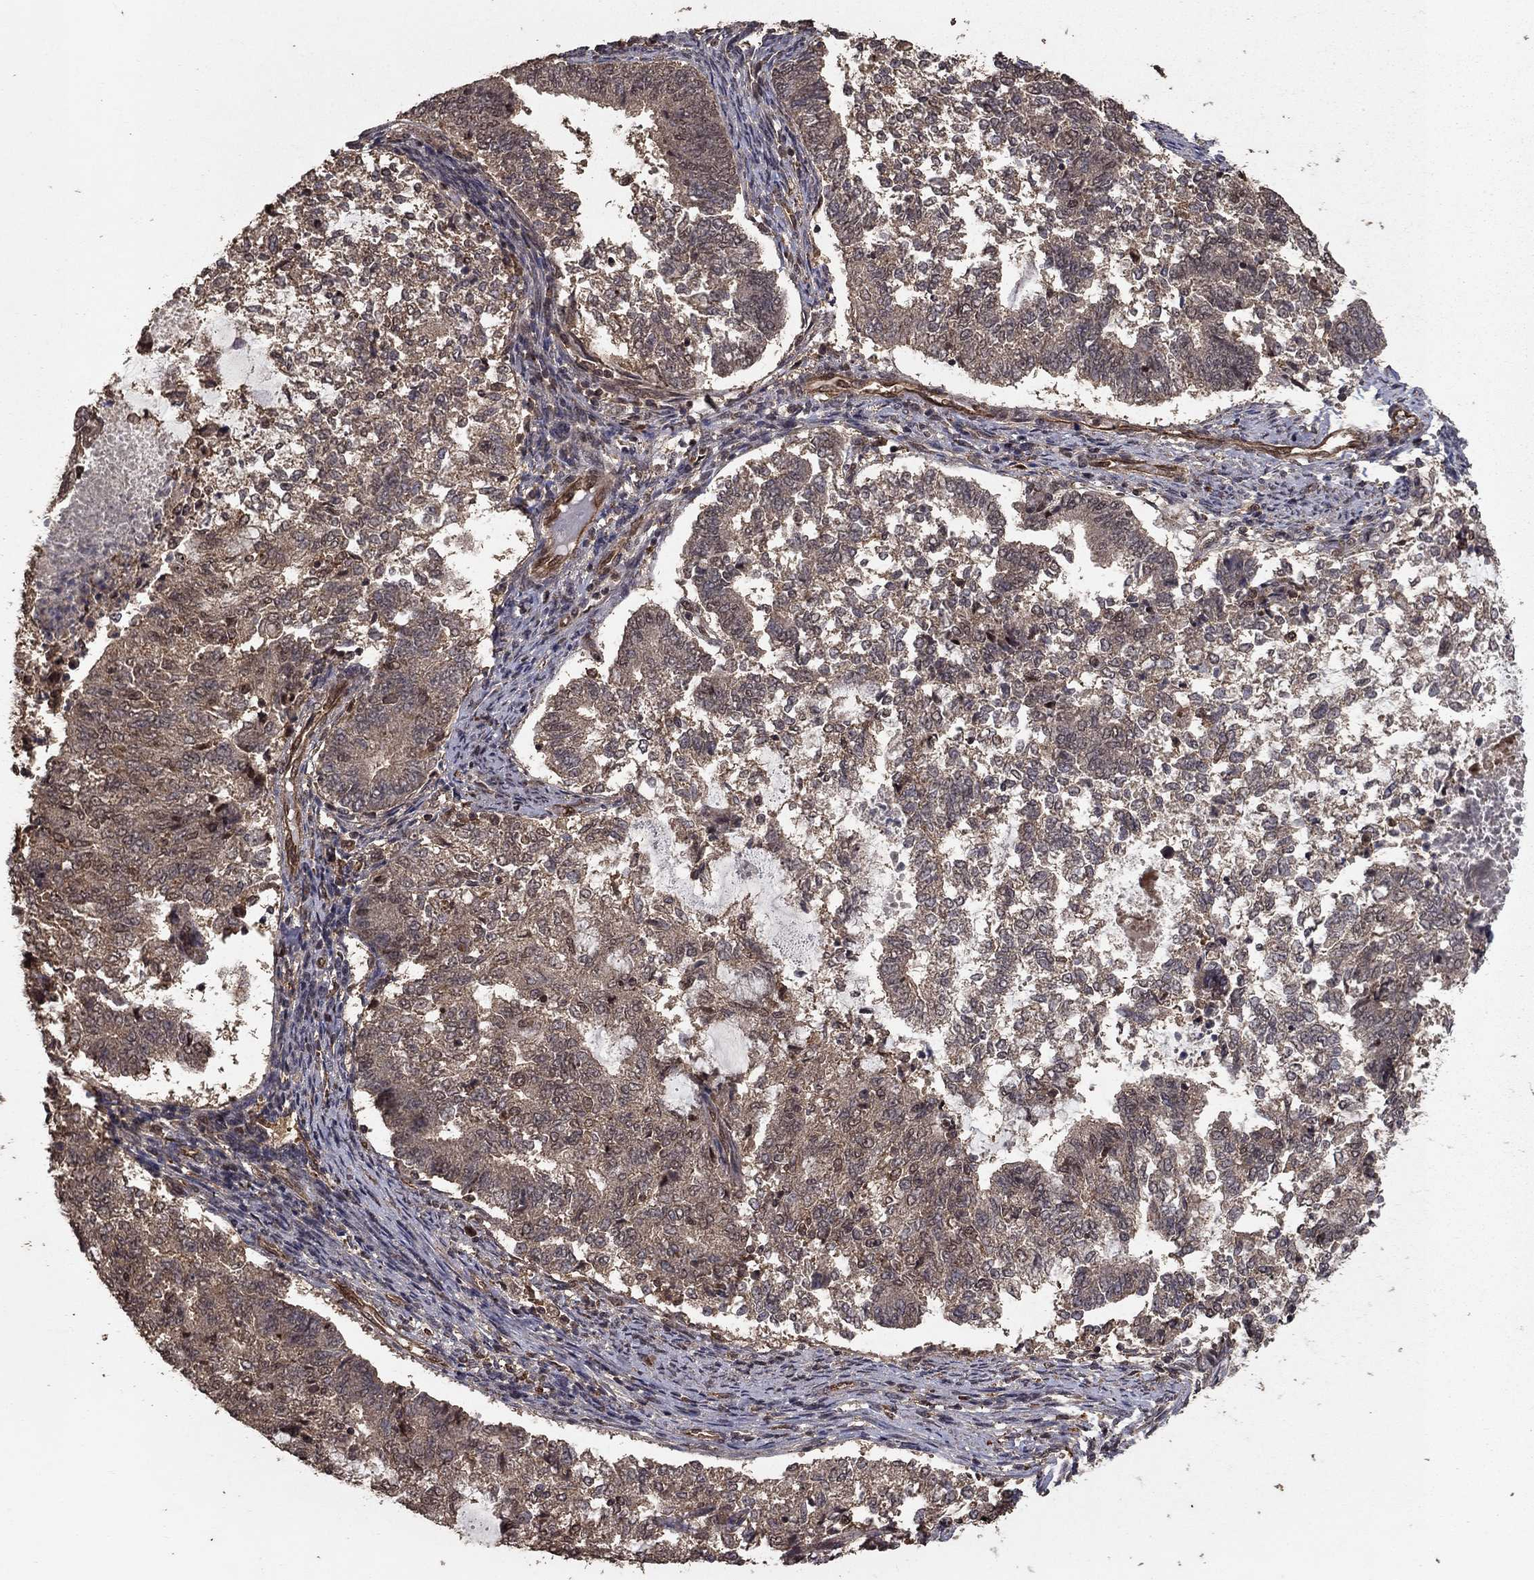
{"staining": {"intensity": "weak", "quantity": "25%-75%", "location": "cytoplasmic/membranous"}, "tissue": "endometrial cancer", "cell_type": "Tumor cells", "image_type": "cancer", "snomed": [{"axis": "morphology", "description": "Adenocarcinoma, NOS"}, {"axis": "topography", "description": "Endometrium"}], "caption": "DAB immunohistochemical staining of endometrial cancer reveals weak cytoplasmic/membranous protein staining in approximately 25%-75% of tumor cells. (Brightfield microscopy of DAB IHC at high magnification).", "gene": "PRDM1", "patient": {"sex": "female", "age": 65}}